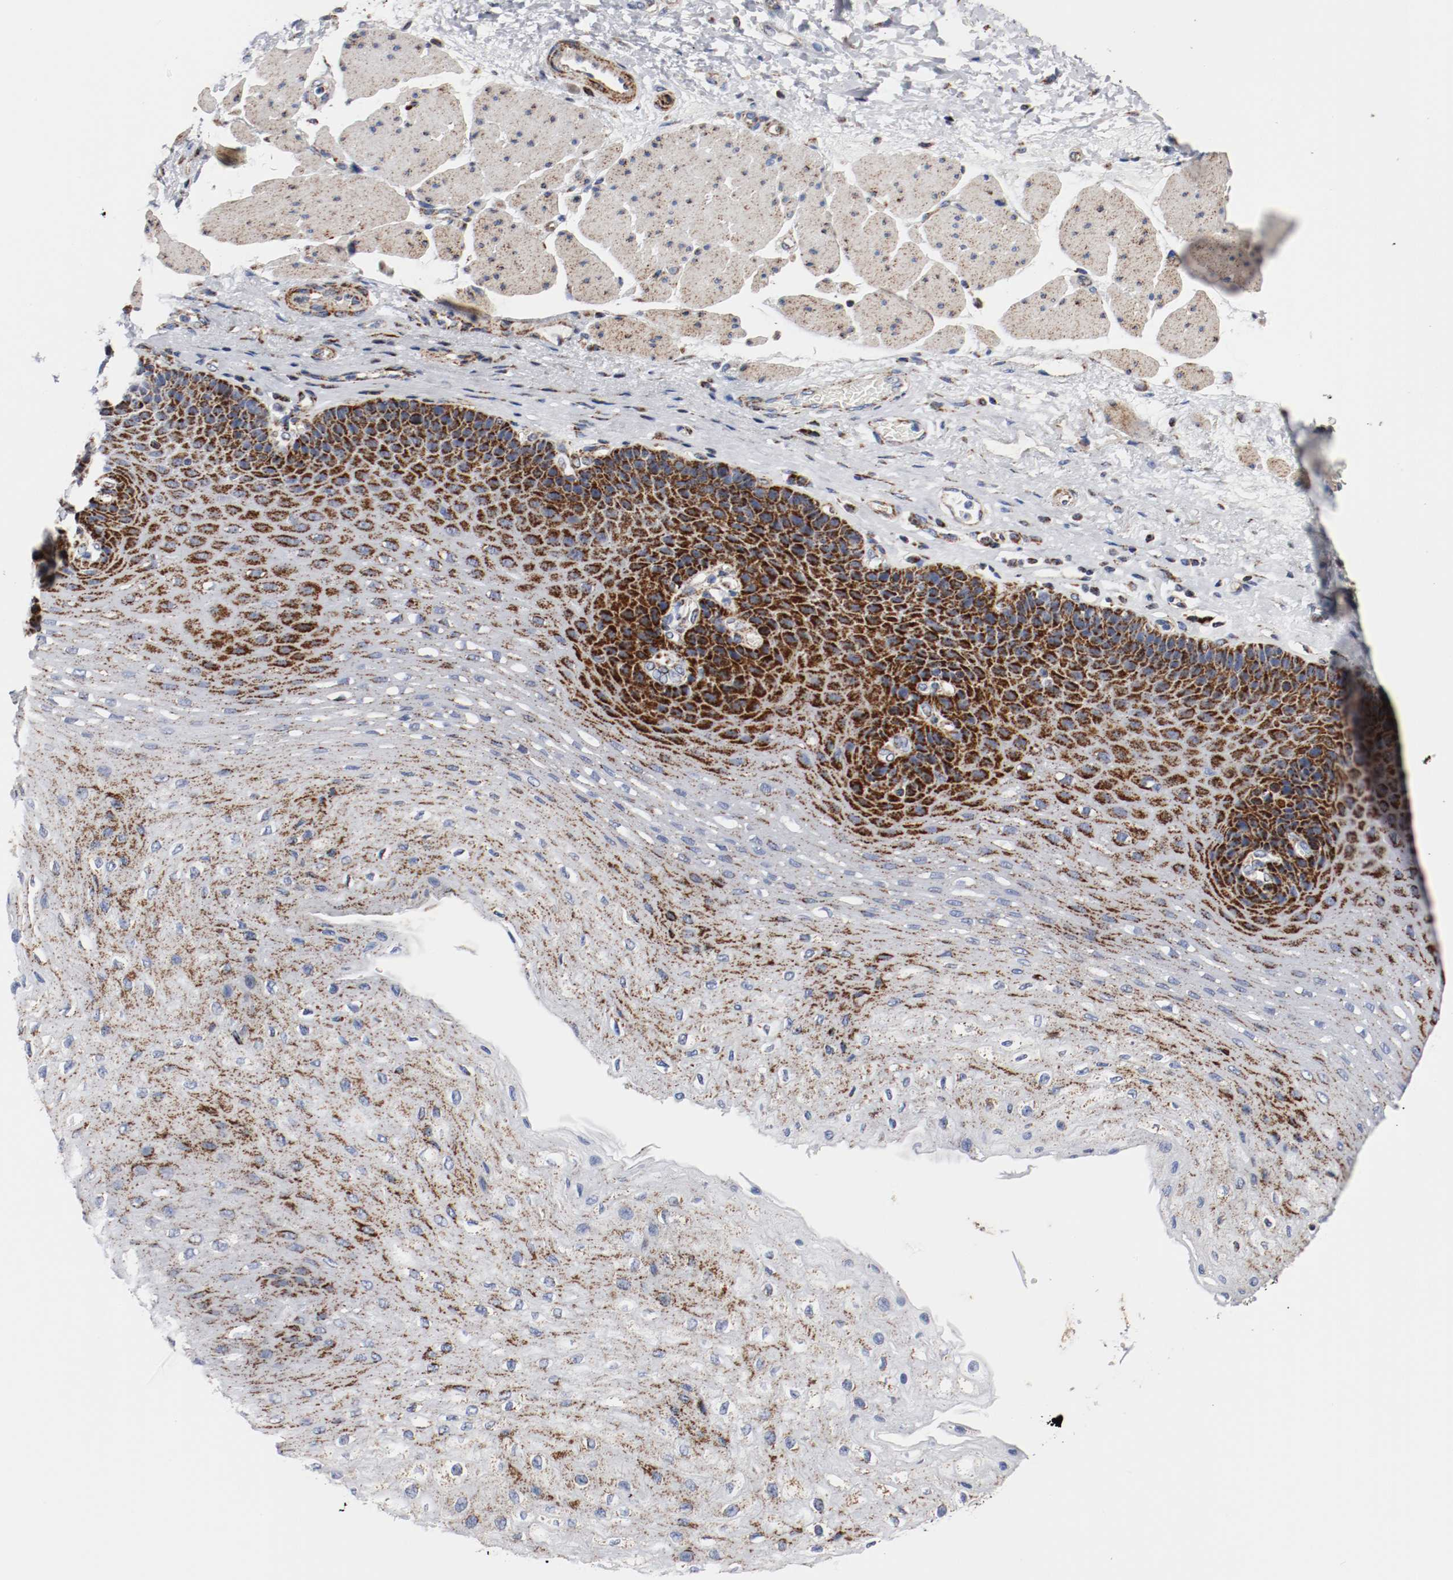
{"staining": {"intensity": "strong", "quantity": "25%-75%", "location": "cytoplasmic/membranous"}, "tissue": "esophagus", "cell_type": "Squamous epithelial cells", "image_type": "normal", "snomed": [{"axis": "morphology", "description": "Normal tissue, NOS"}, {"axis": "topography", "description": "Esophagus"}], "caption": "A high-resolution histopathology image shows immunohistochemistry staining of normal esophagus, which exhibits strong cytoplasmic/membranous expression in approximately 25%-75% of squamous epithelial cells. Nuclei are stained in blue.", "gene": "TUBD1", "patient": {"sex": "female", "age": 72}}